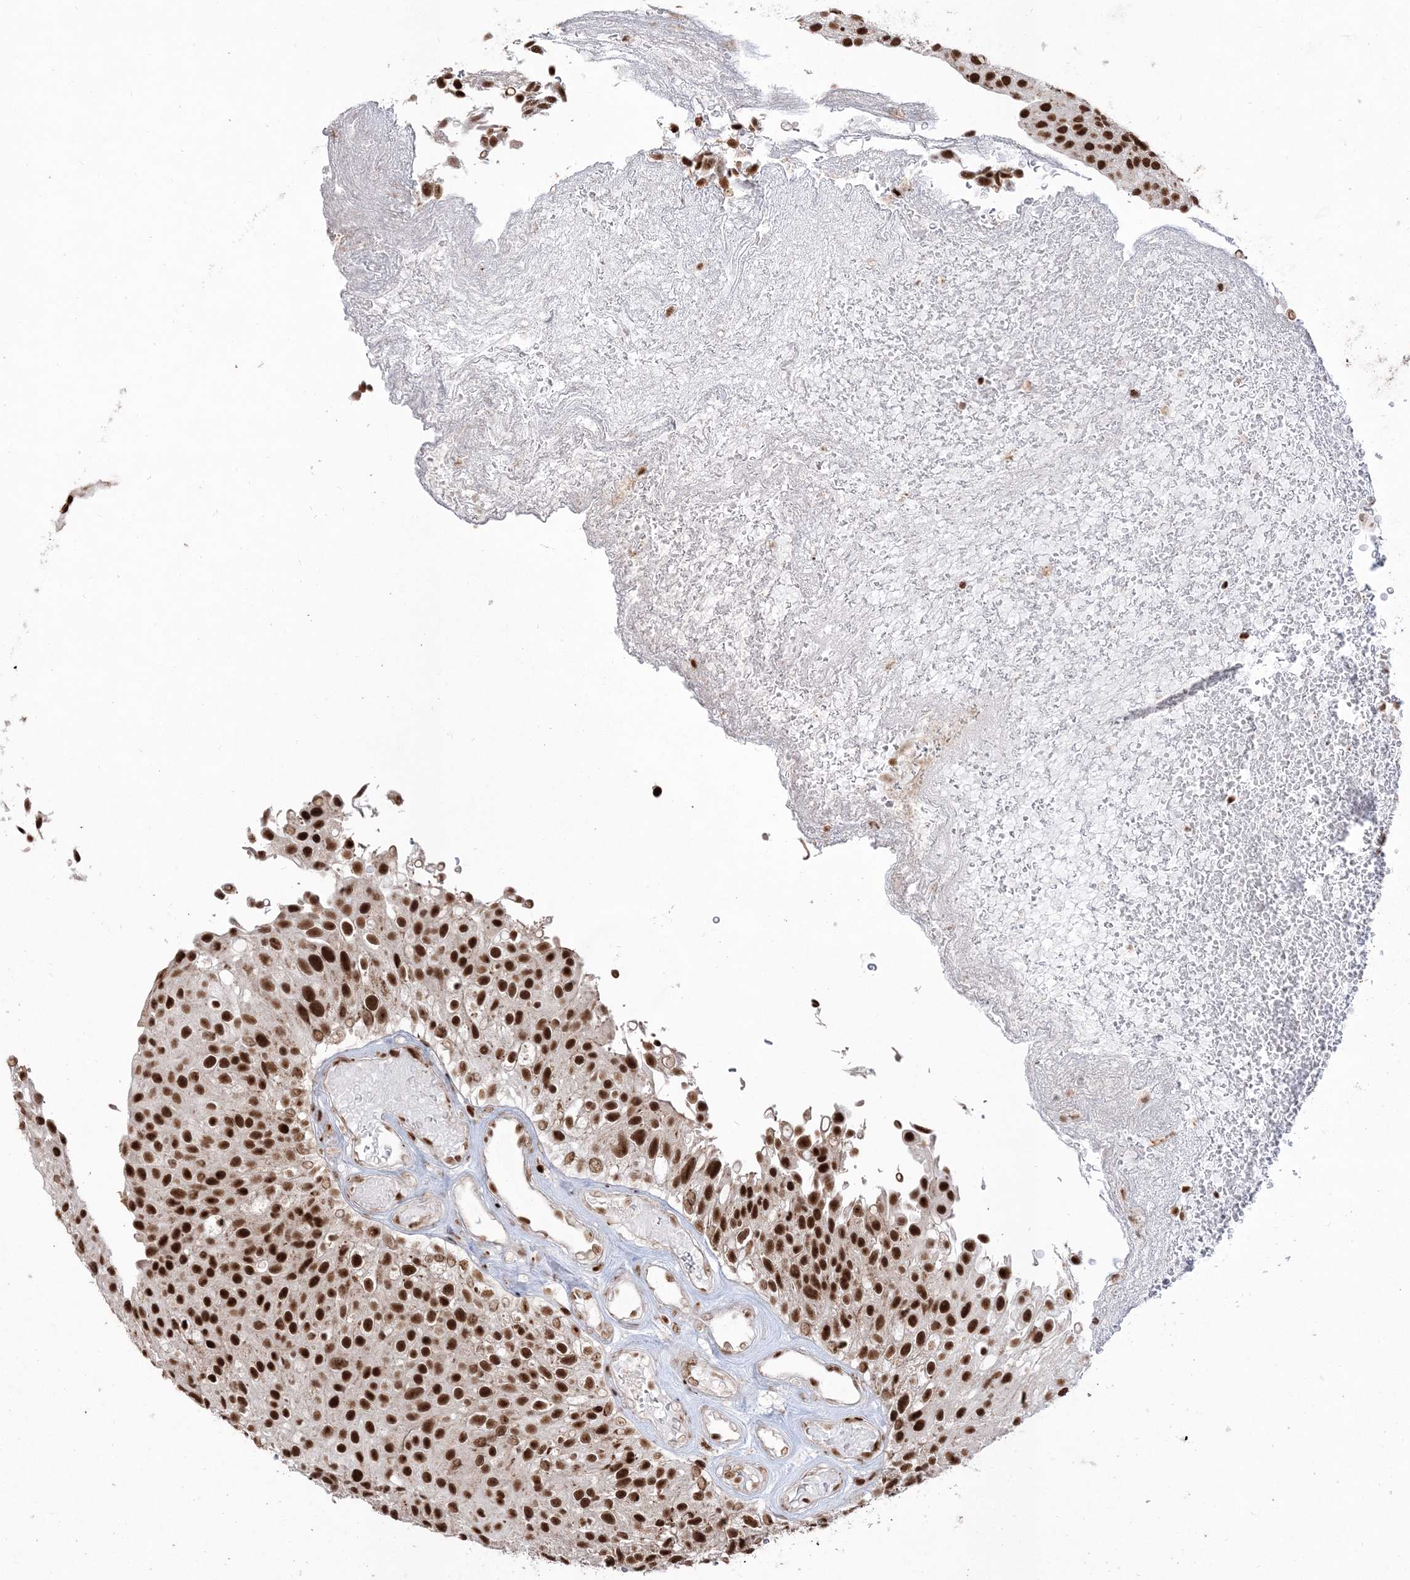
{"staining": {"intensity": "strong", "quantity": ">75%", "location": "nuclear"}, "tissue": "urothelial cancer", "cell_type": "Tumor cells", "image_type": "cancer", "snomed": [{"axis": "morphology", "description": "Urothelial carcinoma, Low grade"}, {"axis": "topography", "description": "Urinary bladder"}], "caption": "The photomicrograph exhibits a brown stain indicating the presence of a protein in the nuclear of tumor cells in urothelial cancer. The staining was performed using DAB (3,3'-diaminobenzidine), with brown indicating positive protein expression. Nuclei are stained blue with hematoxylin.", "gene": "RBM17", "patient": {"sex": "male", "age": 78}}